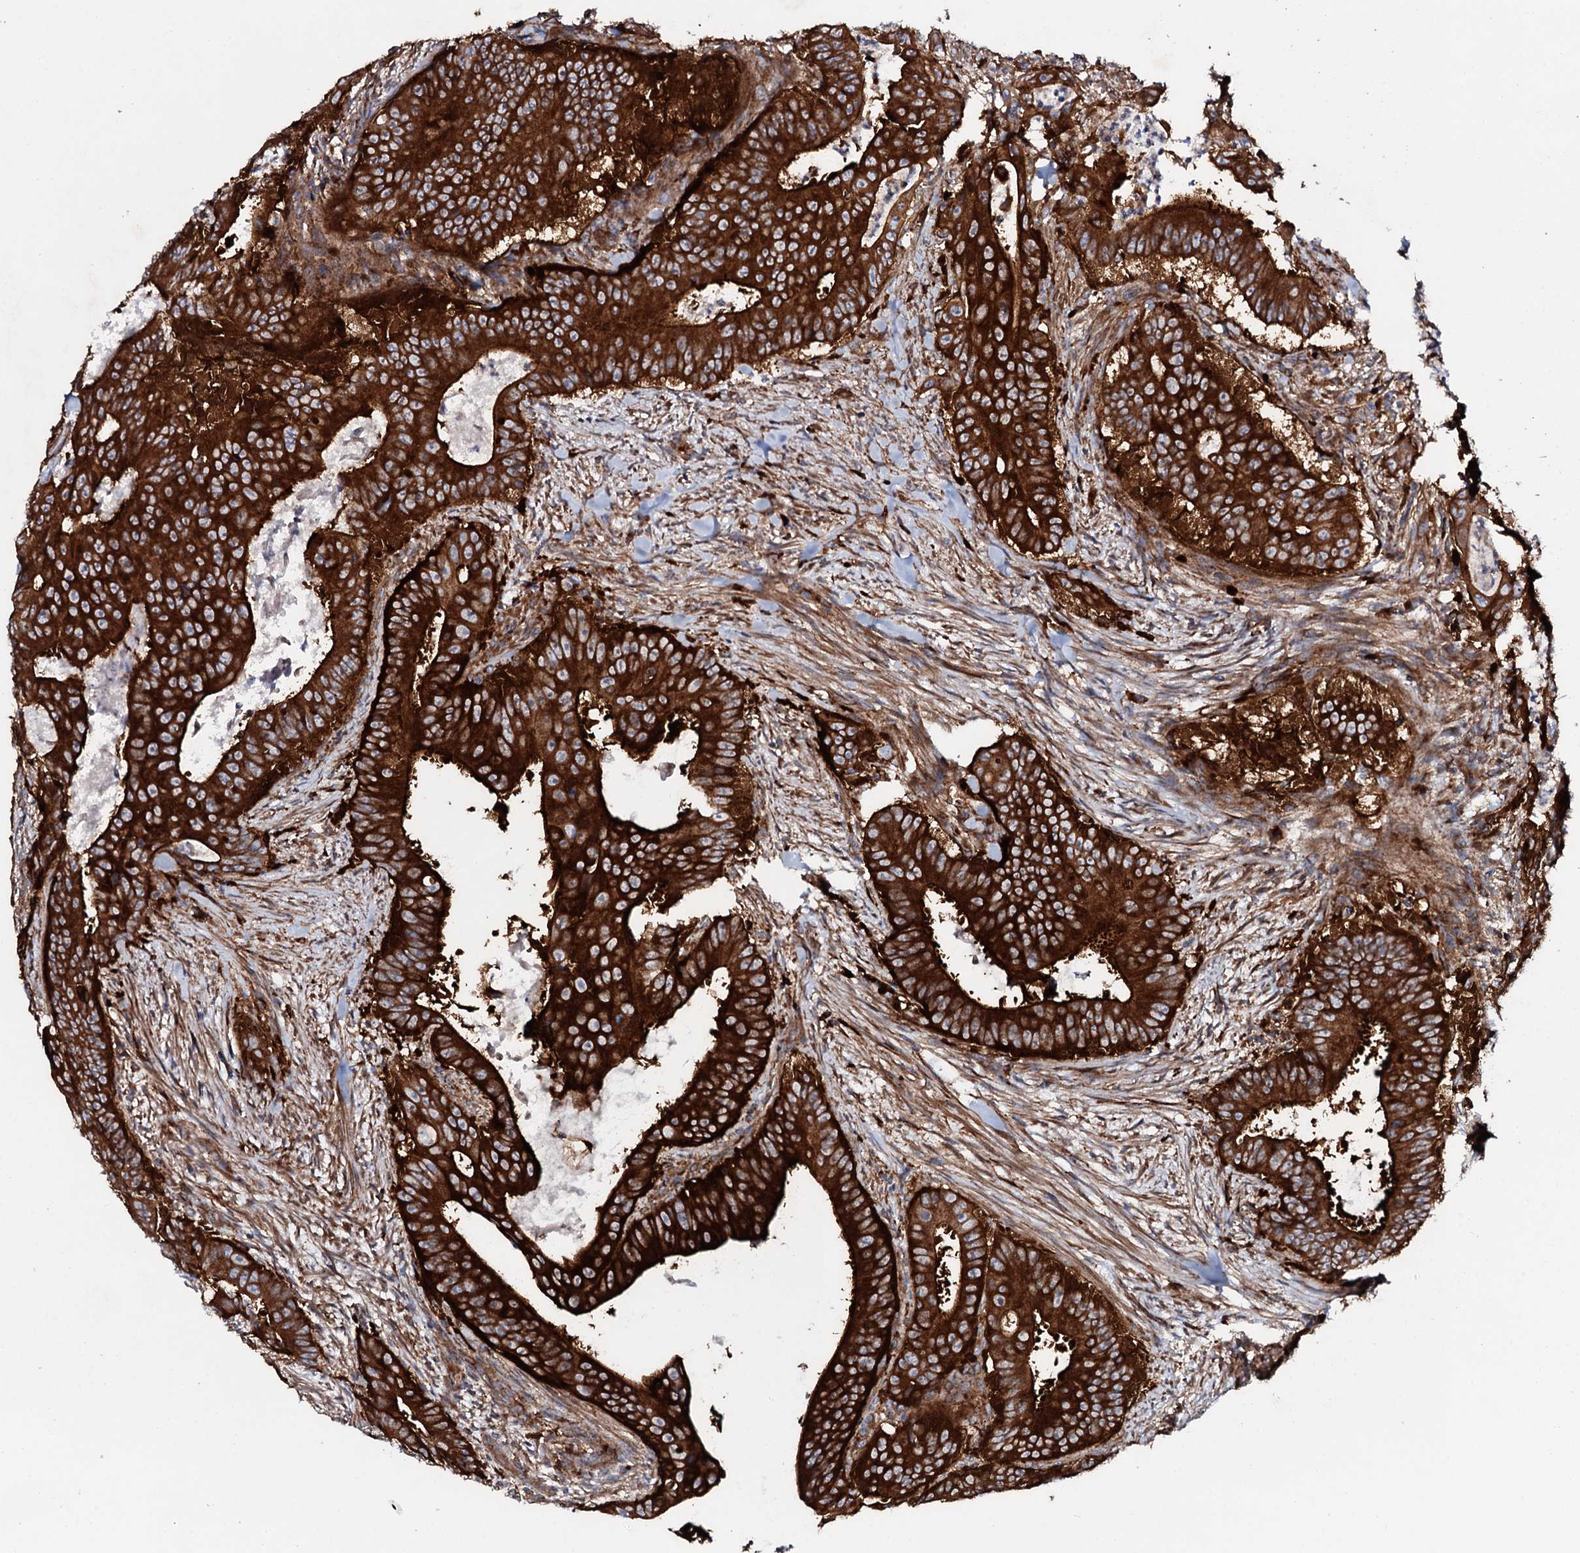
{"staining": {"intensity": "strong", "quantity": ">75%", "location": "cytoplasmic/membranous"}, "tissue": "colorectal cancer", "cell_type": "Tumor cells", "image_type": "cancer", "snomed": [{"axis": "morphology", "description": "Adenocarcinoma, NOS"}, {"axis": "topography", "description": "Rectum"}], "caption": "Tumor cells display strong cytoplasmic/membranous staining in approximately >75% of cells in colorectal adenocarcinoma.", "gene": "P2RX4", "patient": {"sex": "female", "age": 75}}